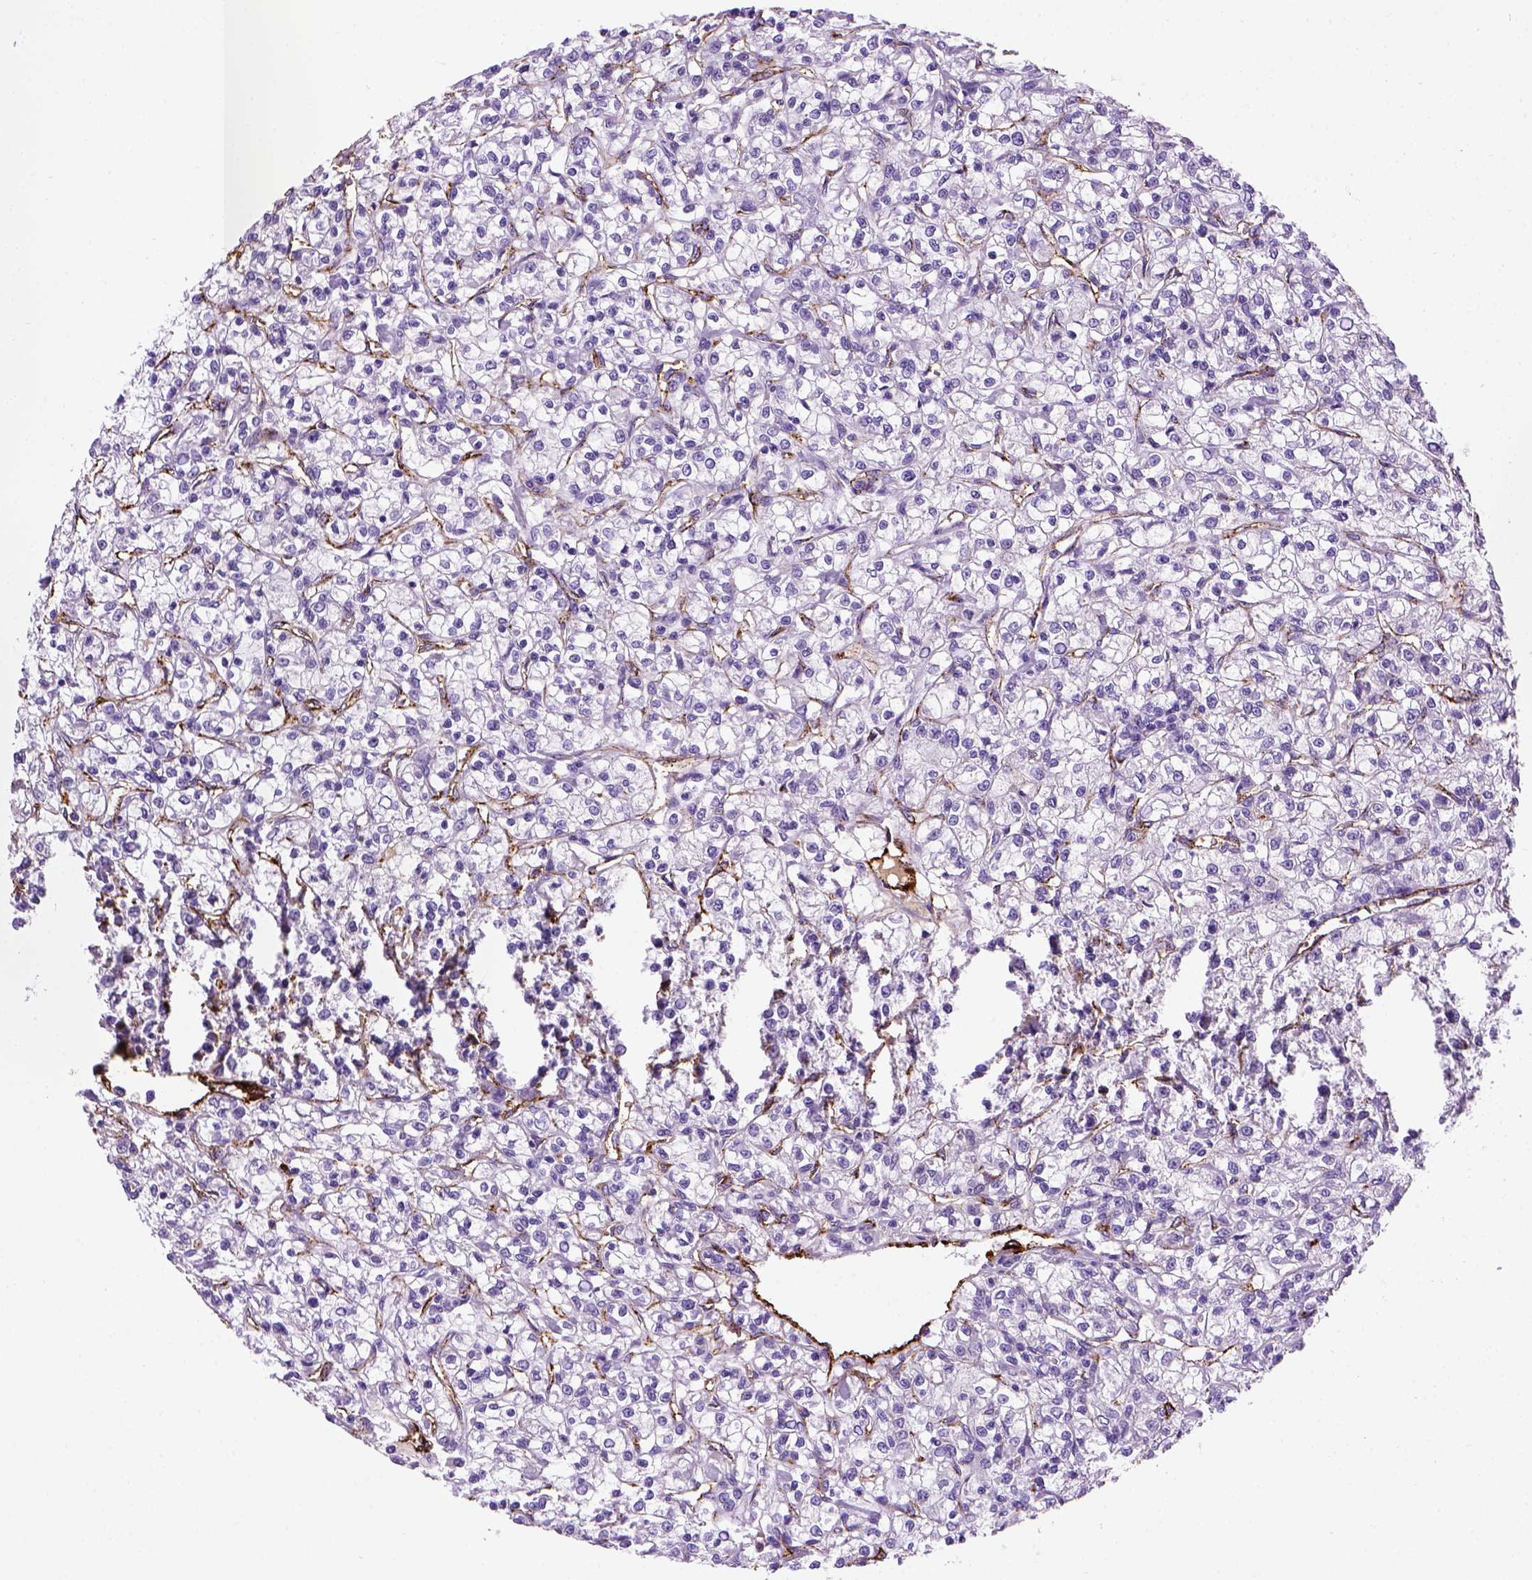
{"staining": {"intensity": "negative", "quantity": "none", "location": "none"}, "tissue": "renal cancer", "cell_type": "Tumor cells", "image_type": "cancer", "snomed": [{"axis": "morphology", "description": "Adenocarcinoma, NOS"}, {"axis": "topography", "description": "Kidney"}], "caption": "Immunohistochemistry histopathology image of human adenocarcinoma (renal) stained for a protein (brown), which demonstrates no expression in tumor cells.", "gene": "VWF", "patient": {"sex": "female", "age": 59}}